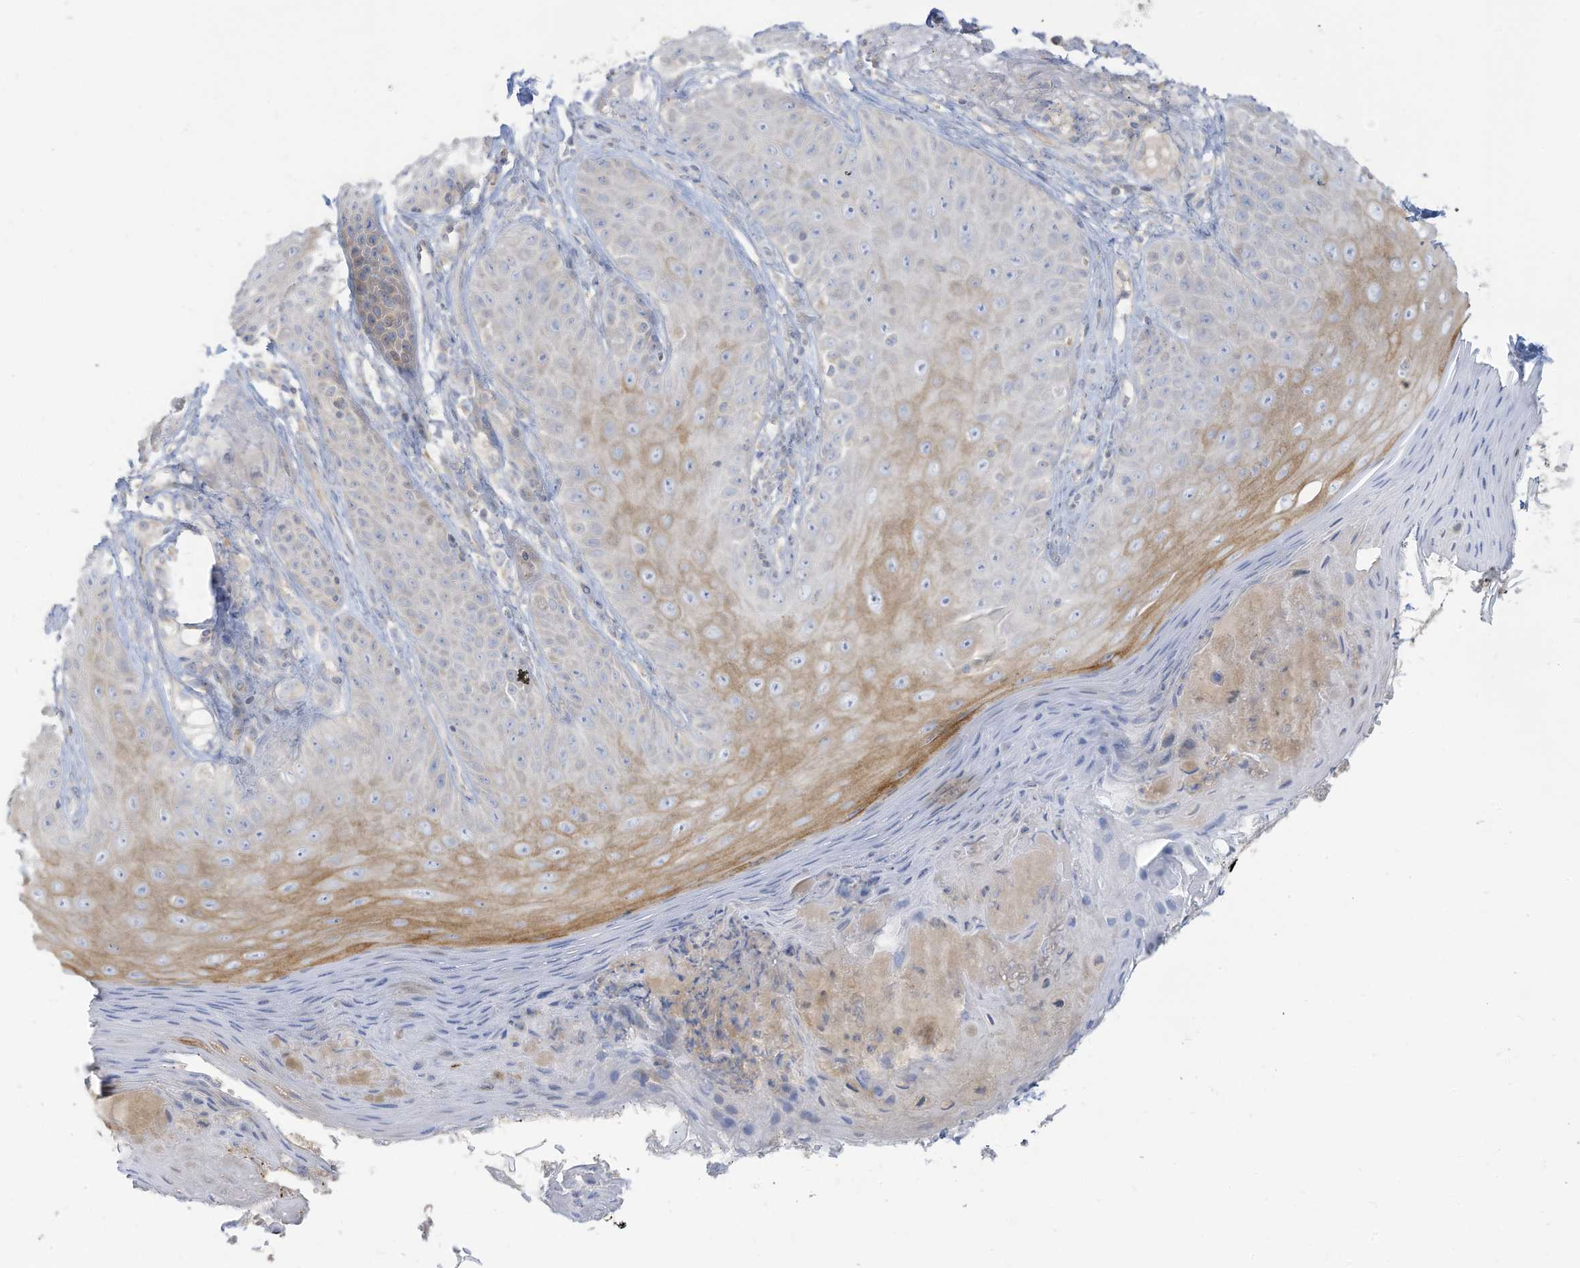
{"staining": {"intensity": "negative", "quantity": "none", "location": "none"}, "tissue": "skin", "cell_type": "Fibroblasts", "image_type": "normal", "snomed": [{"axis": "morphology", "description": "Normal tissue, NOS"}, {"axis": "topography", "description": "Skin"}], "caption": "Micrograph shows no significant protein expression in fibroblasts of normal skin.", "gene": "LRRN2", "patient": {"sex": "male", "age": 57}}